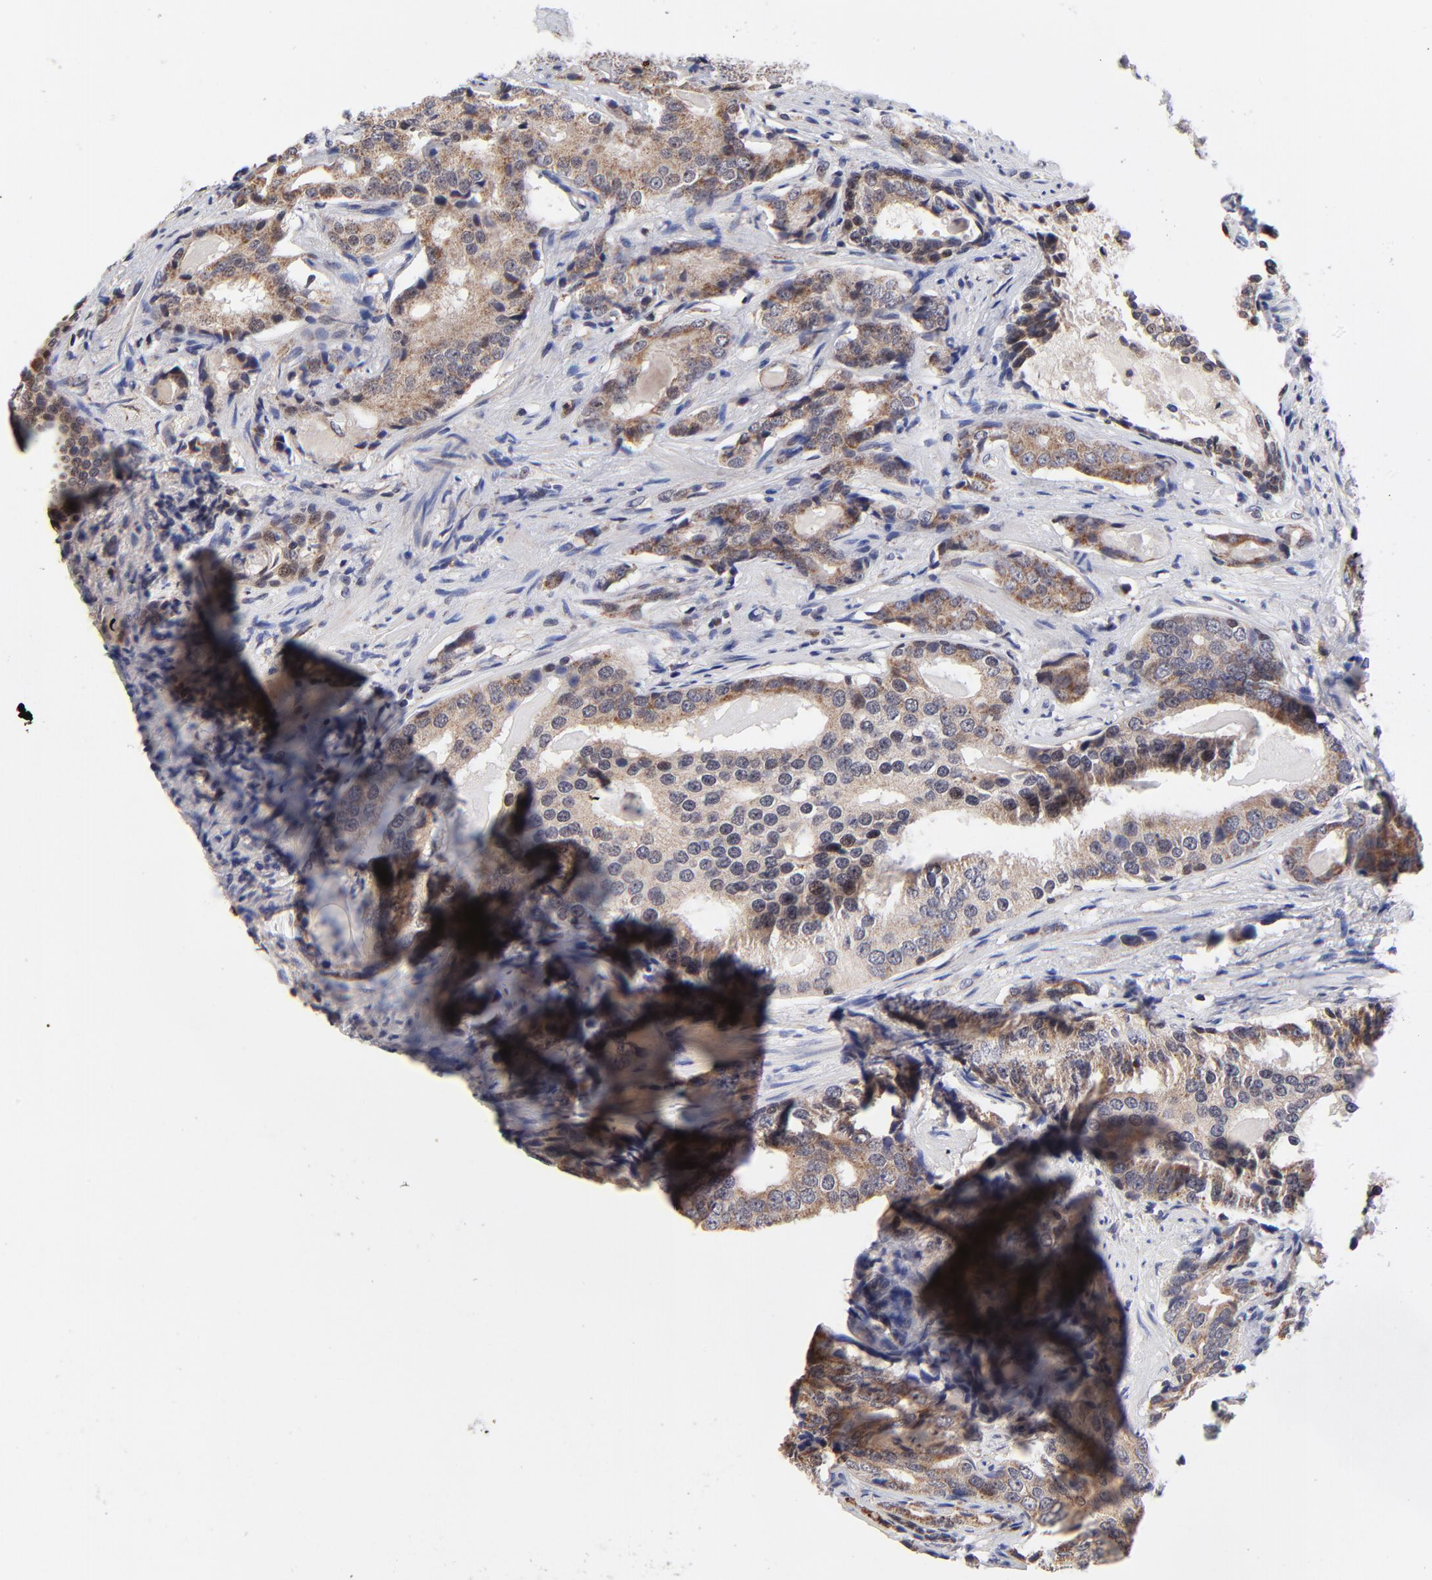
{"staining": {"intensity": "moderate", "quantity": "25%-75%", "location": "cytoplasmic/membranous"}, "tissue": "prostate cancer", "cell_type": "Tumor cells", "image_type": "cancer", "snomed": [{"axis": "morphology", "description": "Adenocarcinoma, High grade"}, {"axis": "topography", "description": "Prostate"}], "caption": "A high-resolution histopathology image shows IHC staining of prostate cancer (high-grade adenocarcinoma), which displays moderate cytoplasmic/membranous staining in about 25%-75% of tumor cells.", "gene": "FBXL12", "patient": {"sex": "male", "age": 58}}